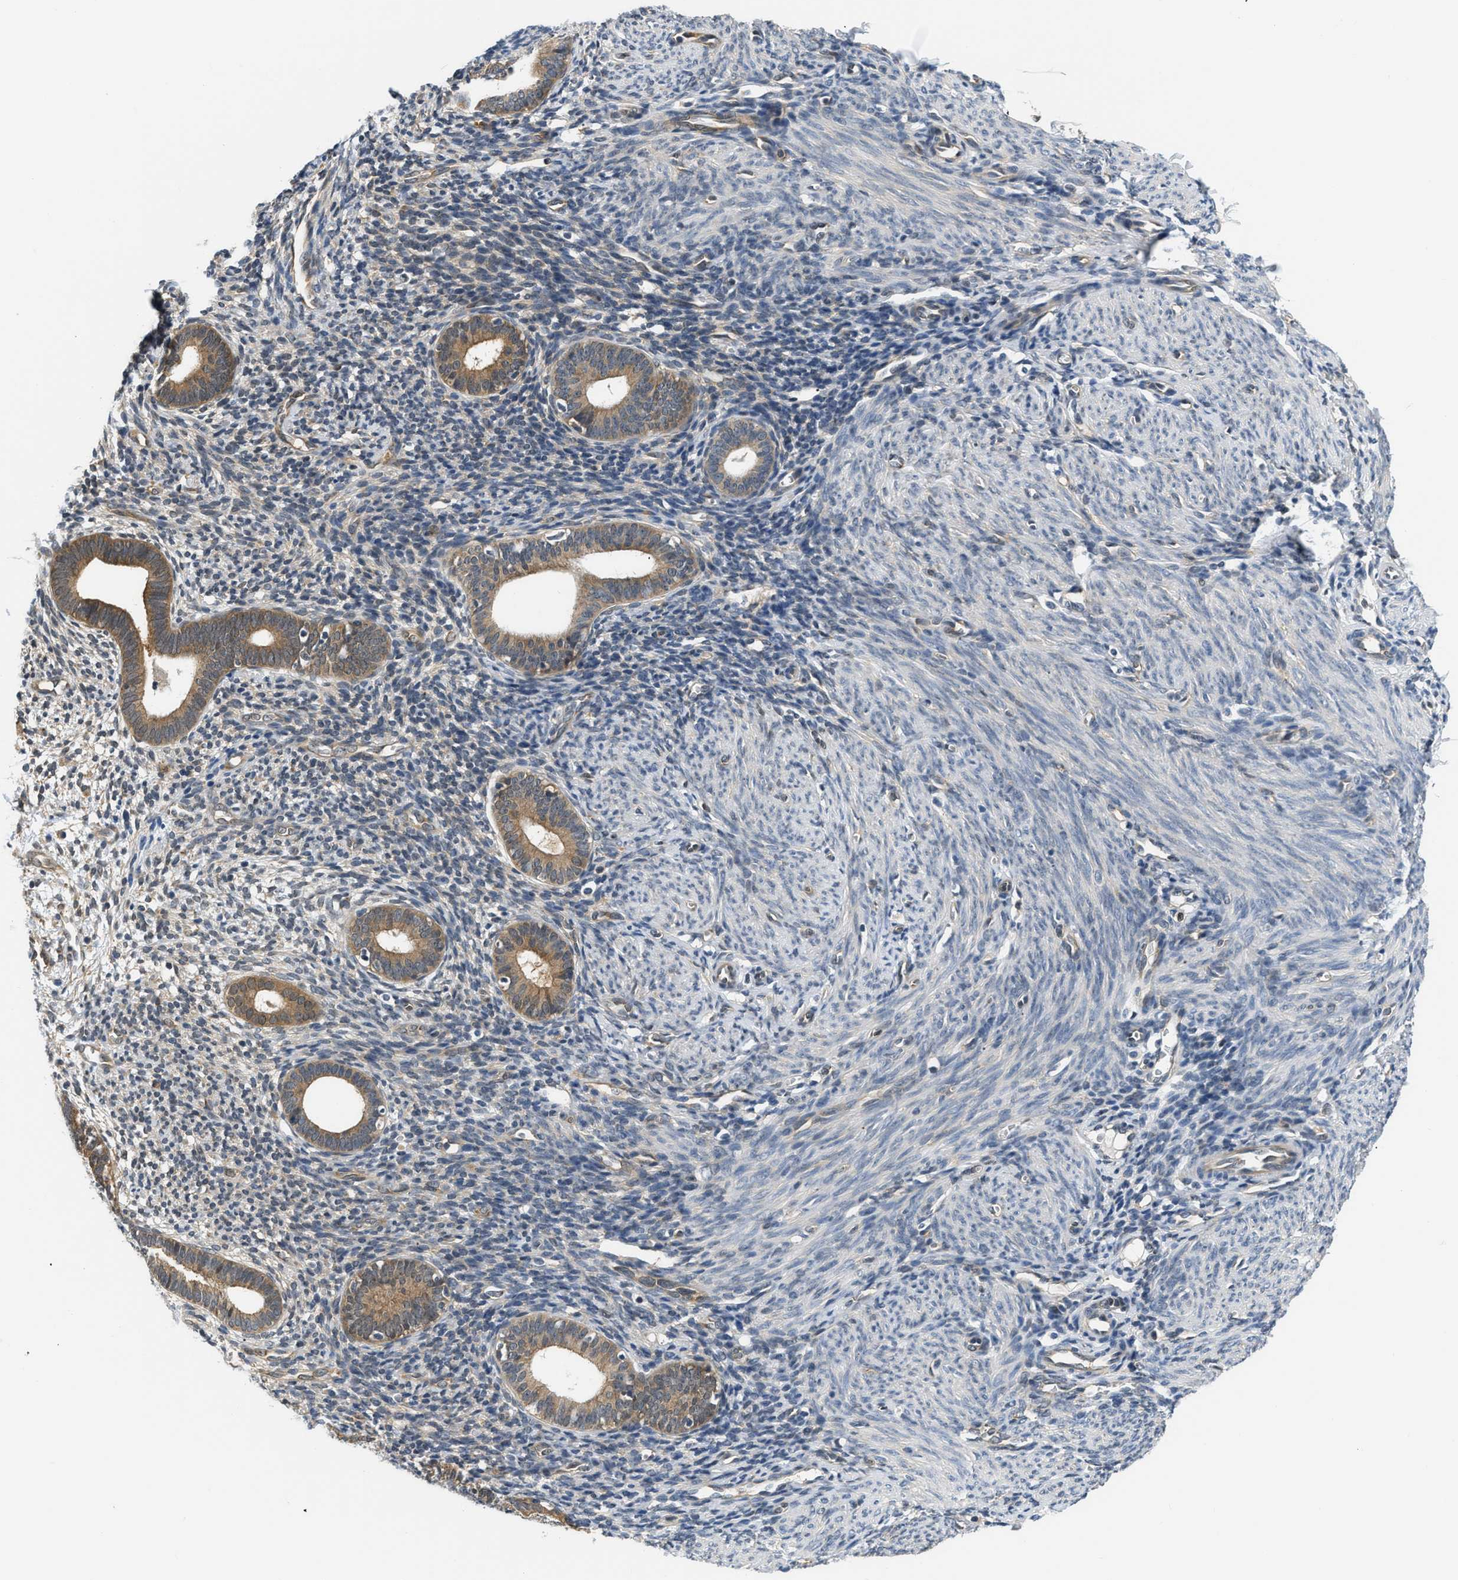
{"staining": {"intensity": "negative", "quantity": "none", "location": "none"}, "tissue": "endometrium", "cell_type": "Cells in endometrial stroma", "image_type": "normal", "snomed": [{"axis": "morphology", "description": "Normal tissue, NOS"}, {"axis": "morphology", "description": "Adenocarcinoma, NOS"}, {"axis": "topography", "description": "Endometrium"}], "caption": "The histopathology image reveals no staining of cells in endometrial stroma in benign endometrium.", "gene": "EIF4EBP2", "patient": {"sex": "female", "age": 57}}